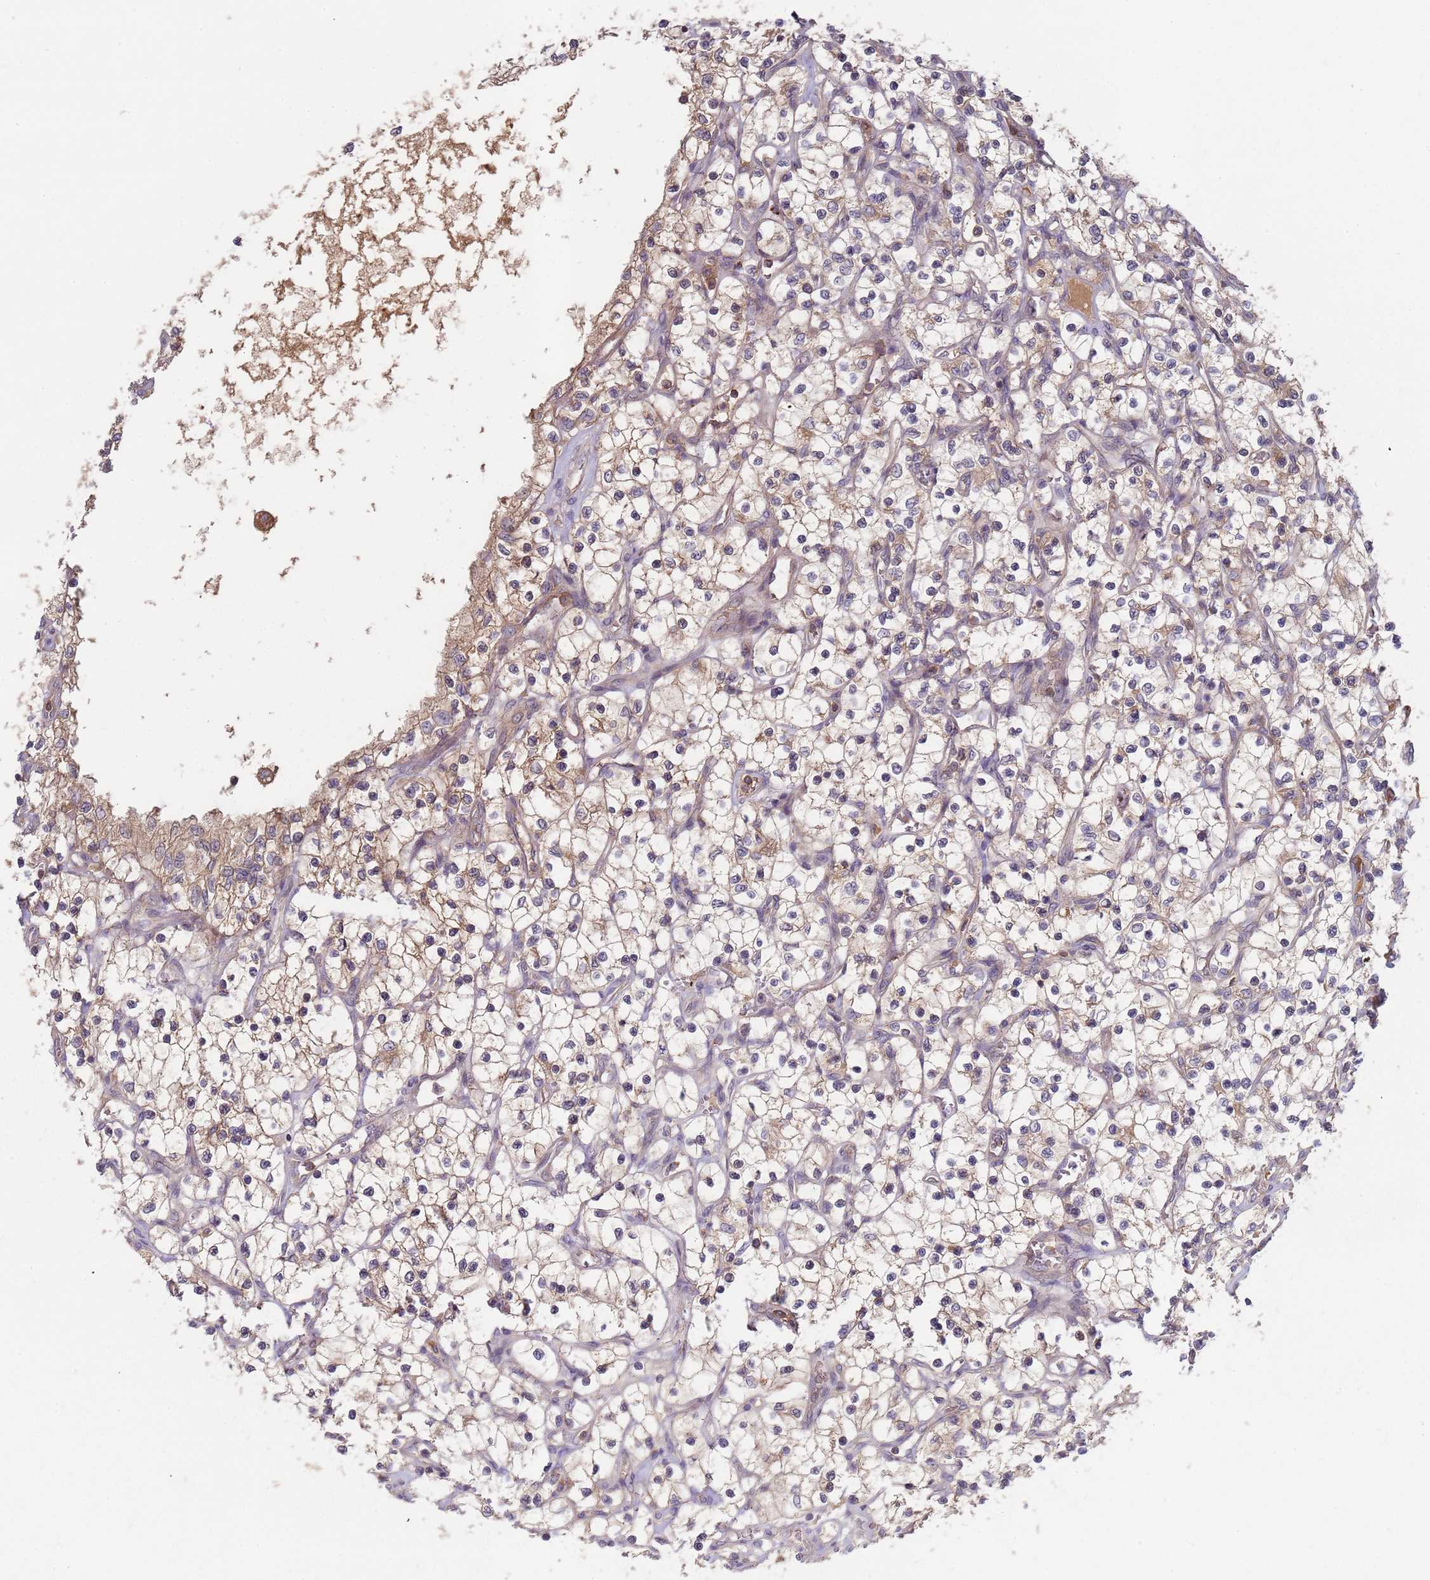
{"staining": {"intensity": "moderate", "quantity": "<25%", "location": "cytoplasmic/membranous"}, "tissue": "renal cancer", "cell_type": "Tumor cells", "image_type": "cancer", "snomed": [{"axis": "morphology", "description": "Adenocarcinoma, NOS"}, {"axis": "topography", "description": "Kidney"}], "caption": "Renal cancer (adenocarcinoma) stained with immunohistochemistry exhibits moderate cytoplasmic/membranous positivity in about <25% of tumor cells. (DAB (3,3'-diaminobenzidine) = brown stain, brightfield microscopy at high magnification).", "gene": "OR5A2", "patient": {"sex": "female", "age": 69}}